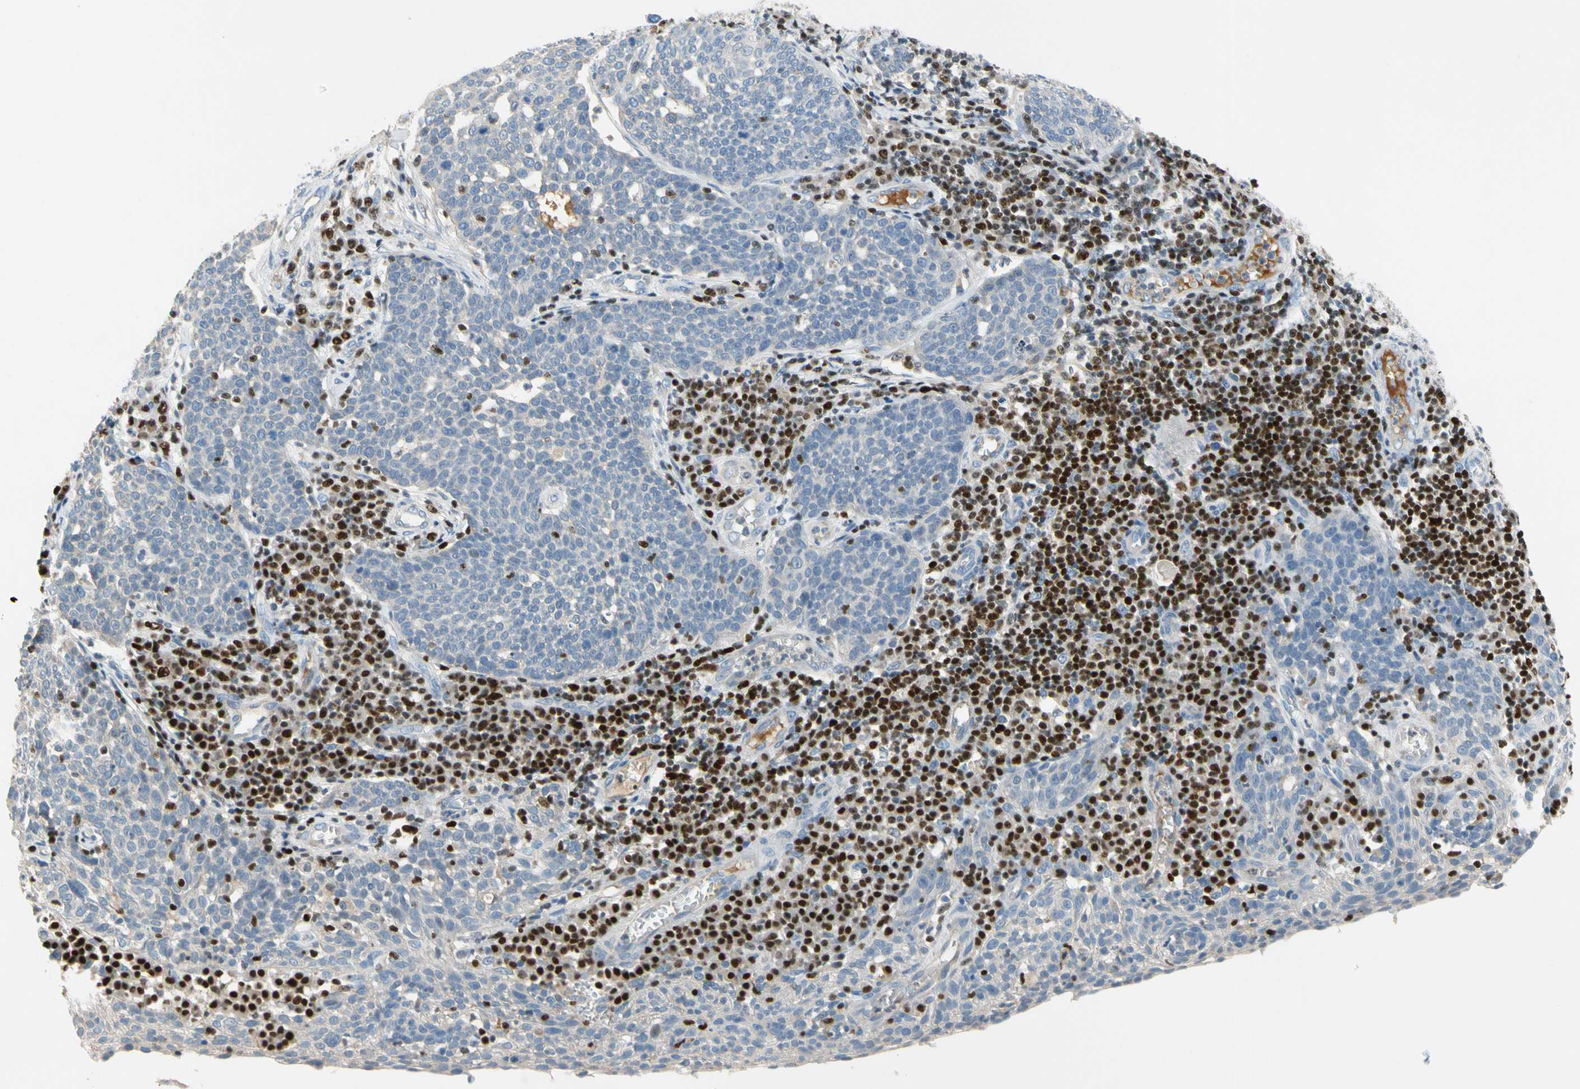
{"staining": {"intensity": "negative", "quantity": "none", "location": "none"}, "tissue": "cervical cancer", "cell_type": "Tumor cells", "image_type": "cancer", "snomed": [{"axis": "morphology", "description": "Squamous cell carcinoma, NOS"}, {"axis": "topography", "description": "Cervix"}], "caption": "Micrograph shows no significant protein expression in tumor cells of cervical cancer (squamous cell carcinoma).", "gene": "SP140", "patient": {"sex": "female", "age": 34}}